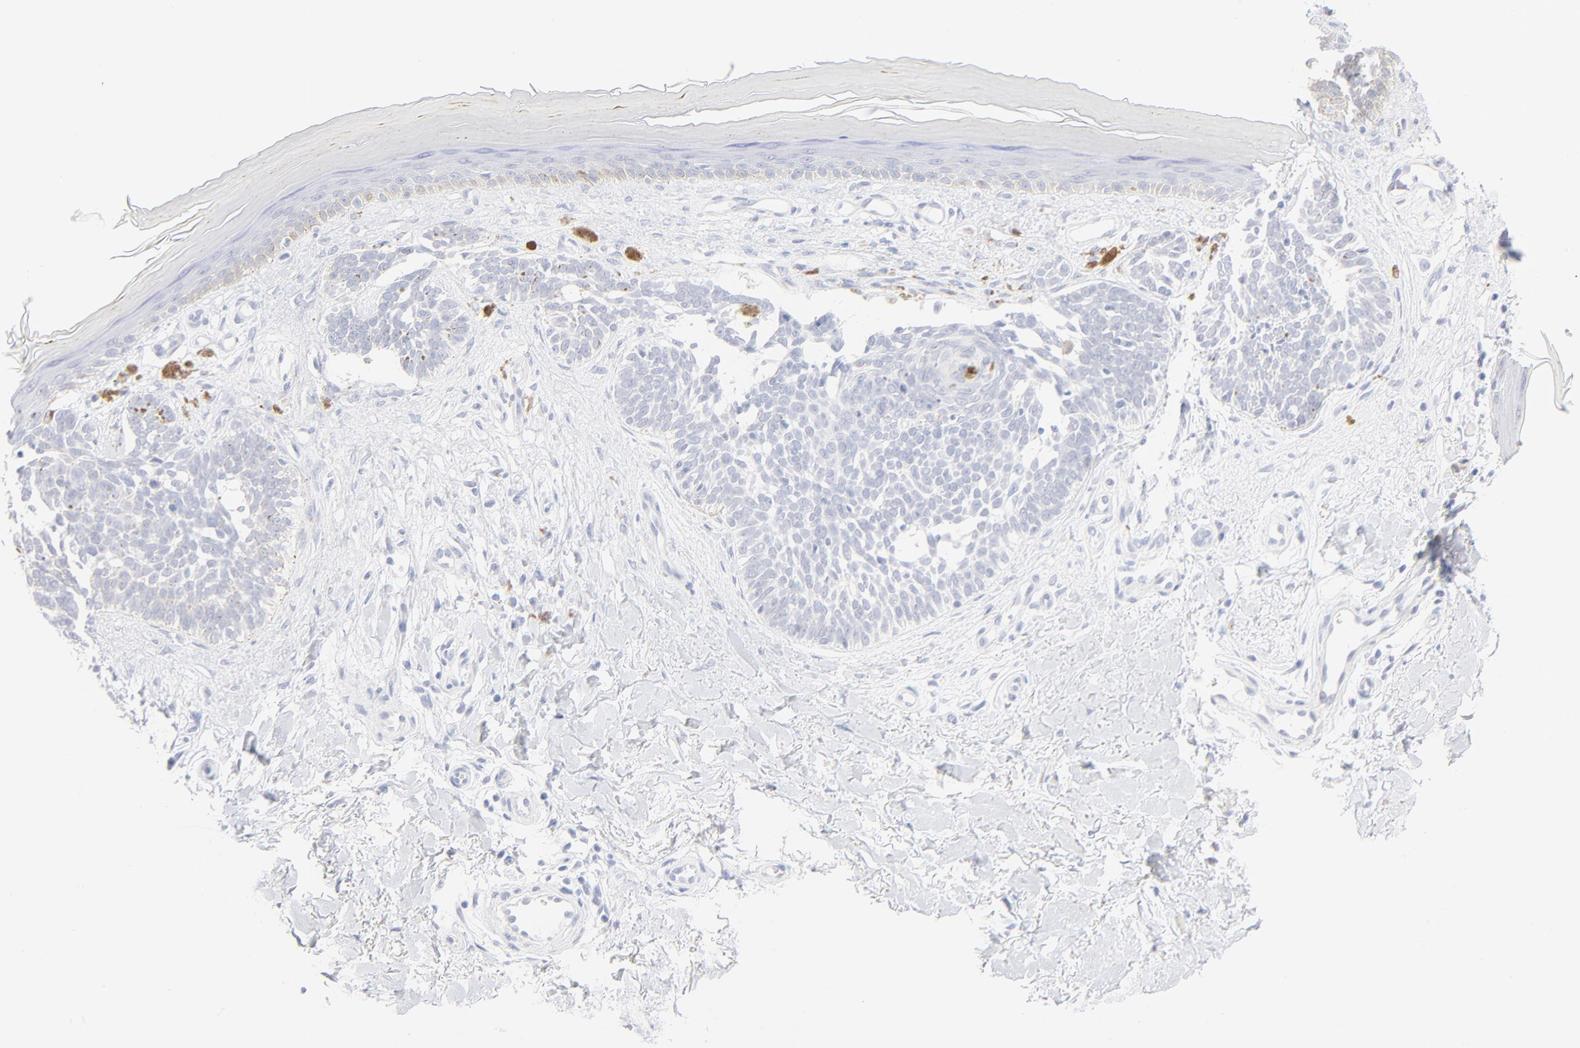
{"staining": {"intensity": "negative", "quantity": "none", "location": "none"}, "tissue": "skin cancer", "cell_type": "Tumor cells", "image_type": "cancer", "snomed": [{"axis": "morphology", "description": "Normal tissue, NOS"}, {"axis": "morphology", "description": "Basal cell carcinoma"}, {"axis": "topography", "description": "Skin"}], "caption": "Protein analysis of skin cancer reveals no significant staining in tumor cells.", "gene": "ONECUT1", "patient": {"sex": "female", "age": 58}}